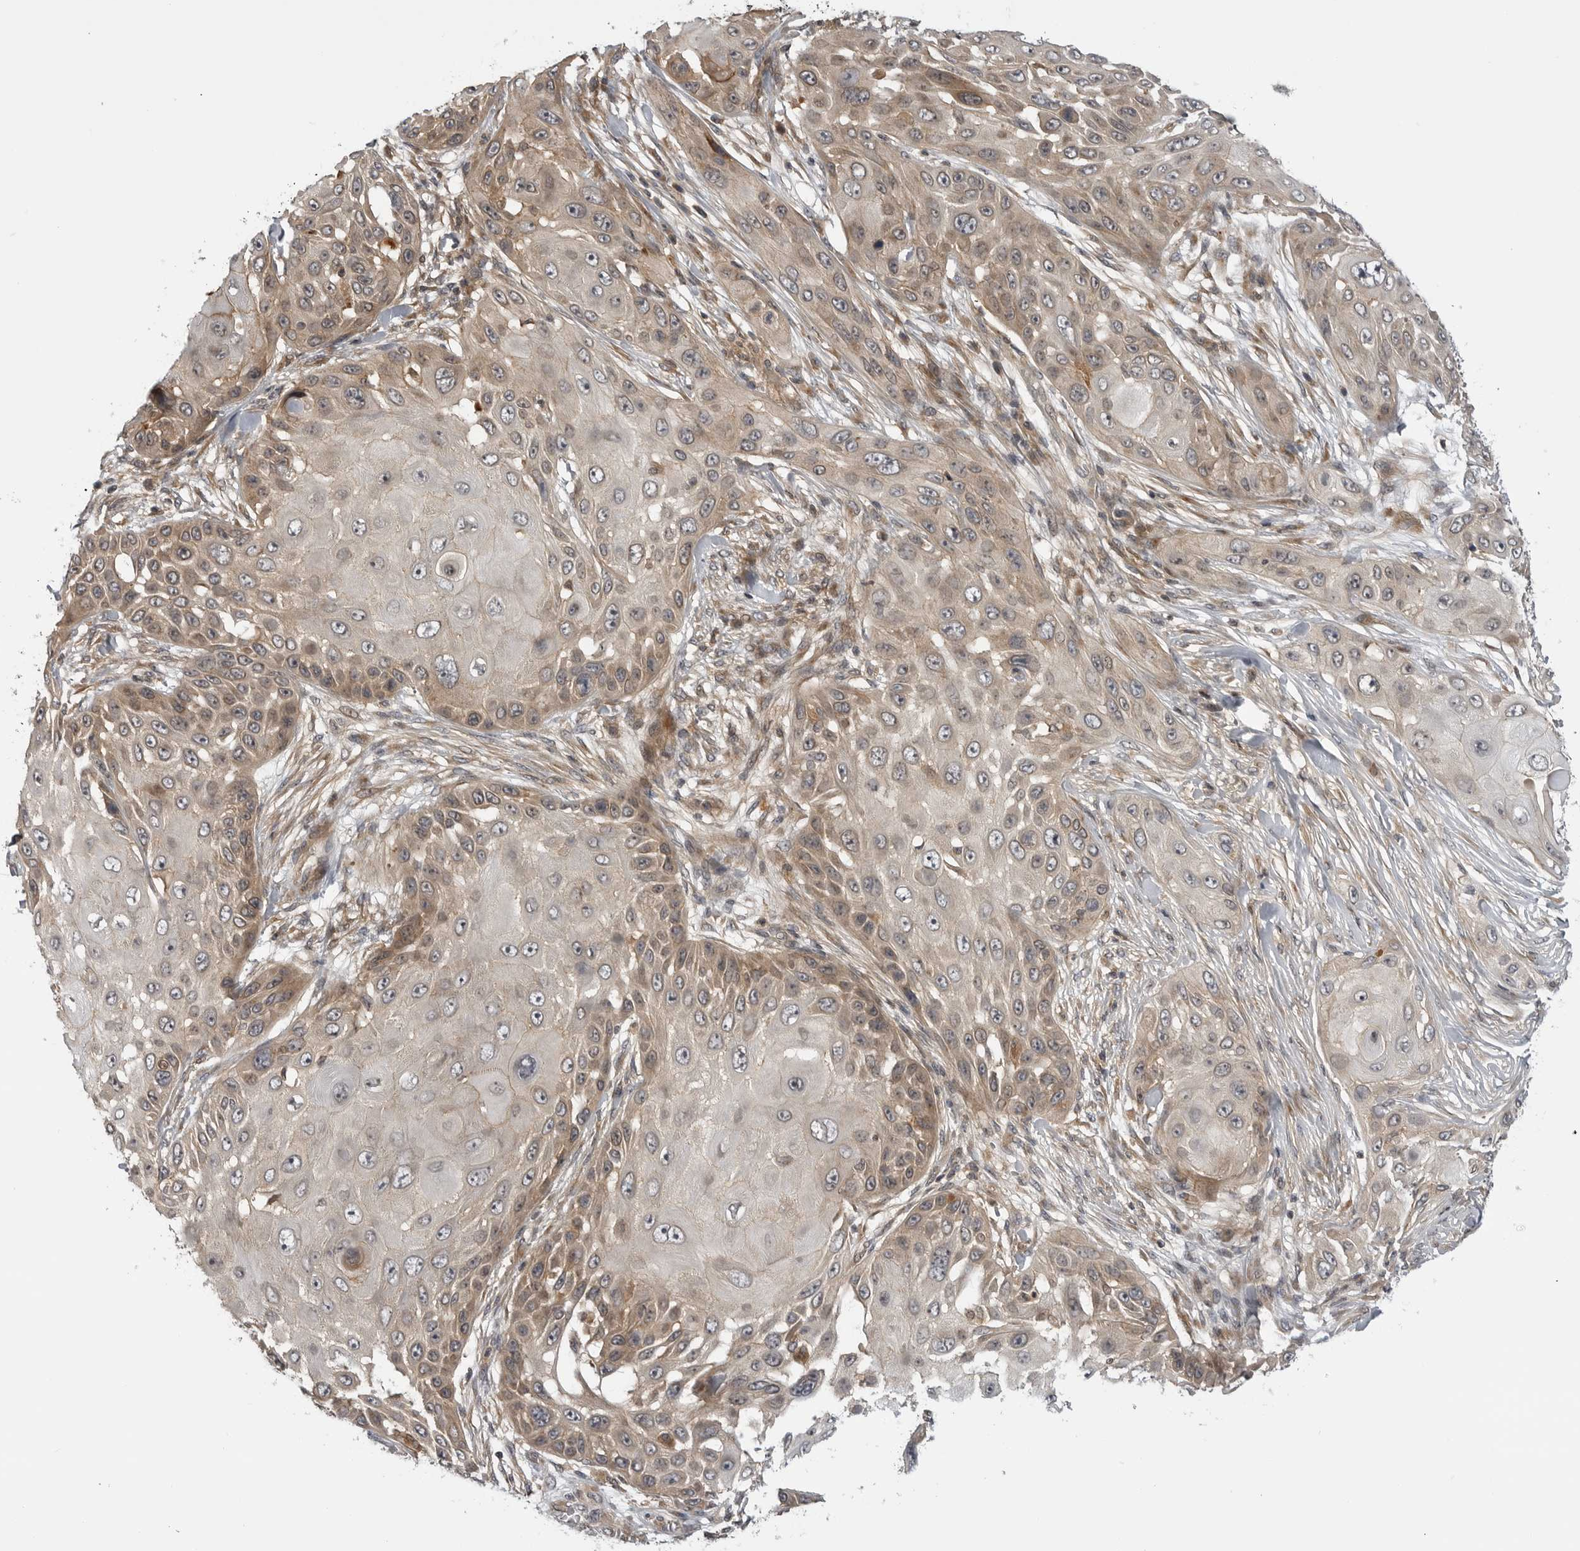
{"staining": {"intensity": "moderate", "quantity": "<25%", "location": "cytoplasmic/membranous"}, "tissue": "skin cancer", "cell_type": "Tumor cells", "image_type": "cancer", "snomed": [{"axis": "morphology", "description": "Squamous cell carcinoma, NOS"}, {"axis": "topography", "description": "Skin"}], "caption": "About <25% of tumor cells in human squamous cell carcinoma (skin) demonstrate moderate cytoplasmic/membranous protein positivity as visualized by brown immunohistochemical staining.", "gene": "LRRC45", "patient": {"sex": "female", "age": 44}}